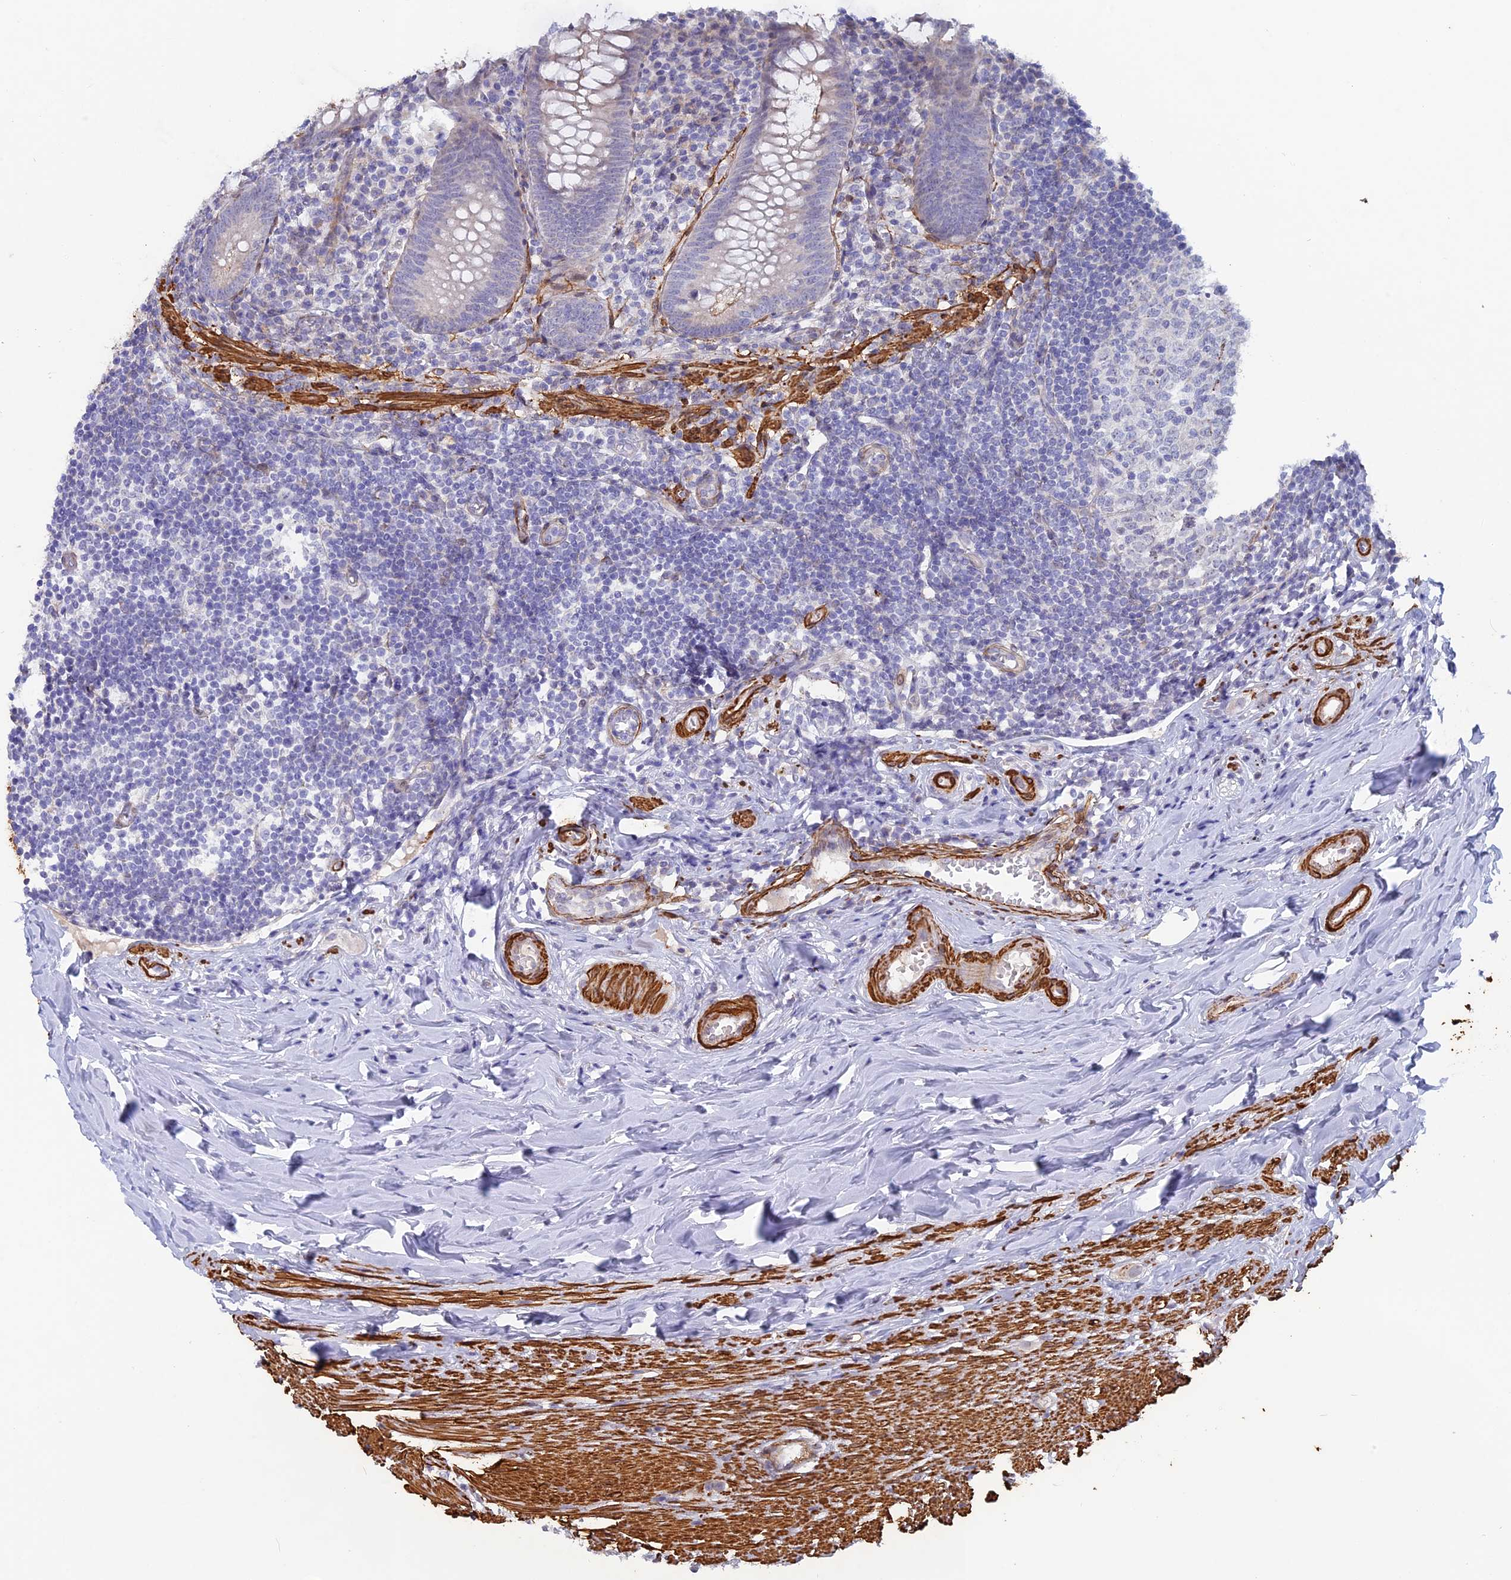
{"staining": {"intensity": "moderate", "quantity": "<25%", "location": "cytoplasmic/membranous"}, "tissue": "appendix", "cell_type": "Glandular cells", "image_type": "normal", "snomed": [{"axis": "morphology", "description": "Normal tissue, NOS"}, {"axis": "topography", "description": "Appendix"}], "caption": "This image demonstrates immunohistochemistry staining of benign appendix, with low moderate cytoplasmic/membranous expression in about <25% of glandular cells.", "gene": "CCDC154", "patient": {"sex": "female", "age": 51}}